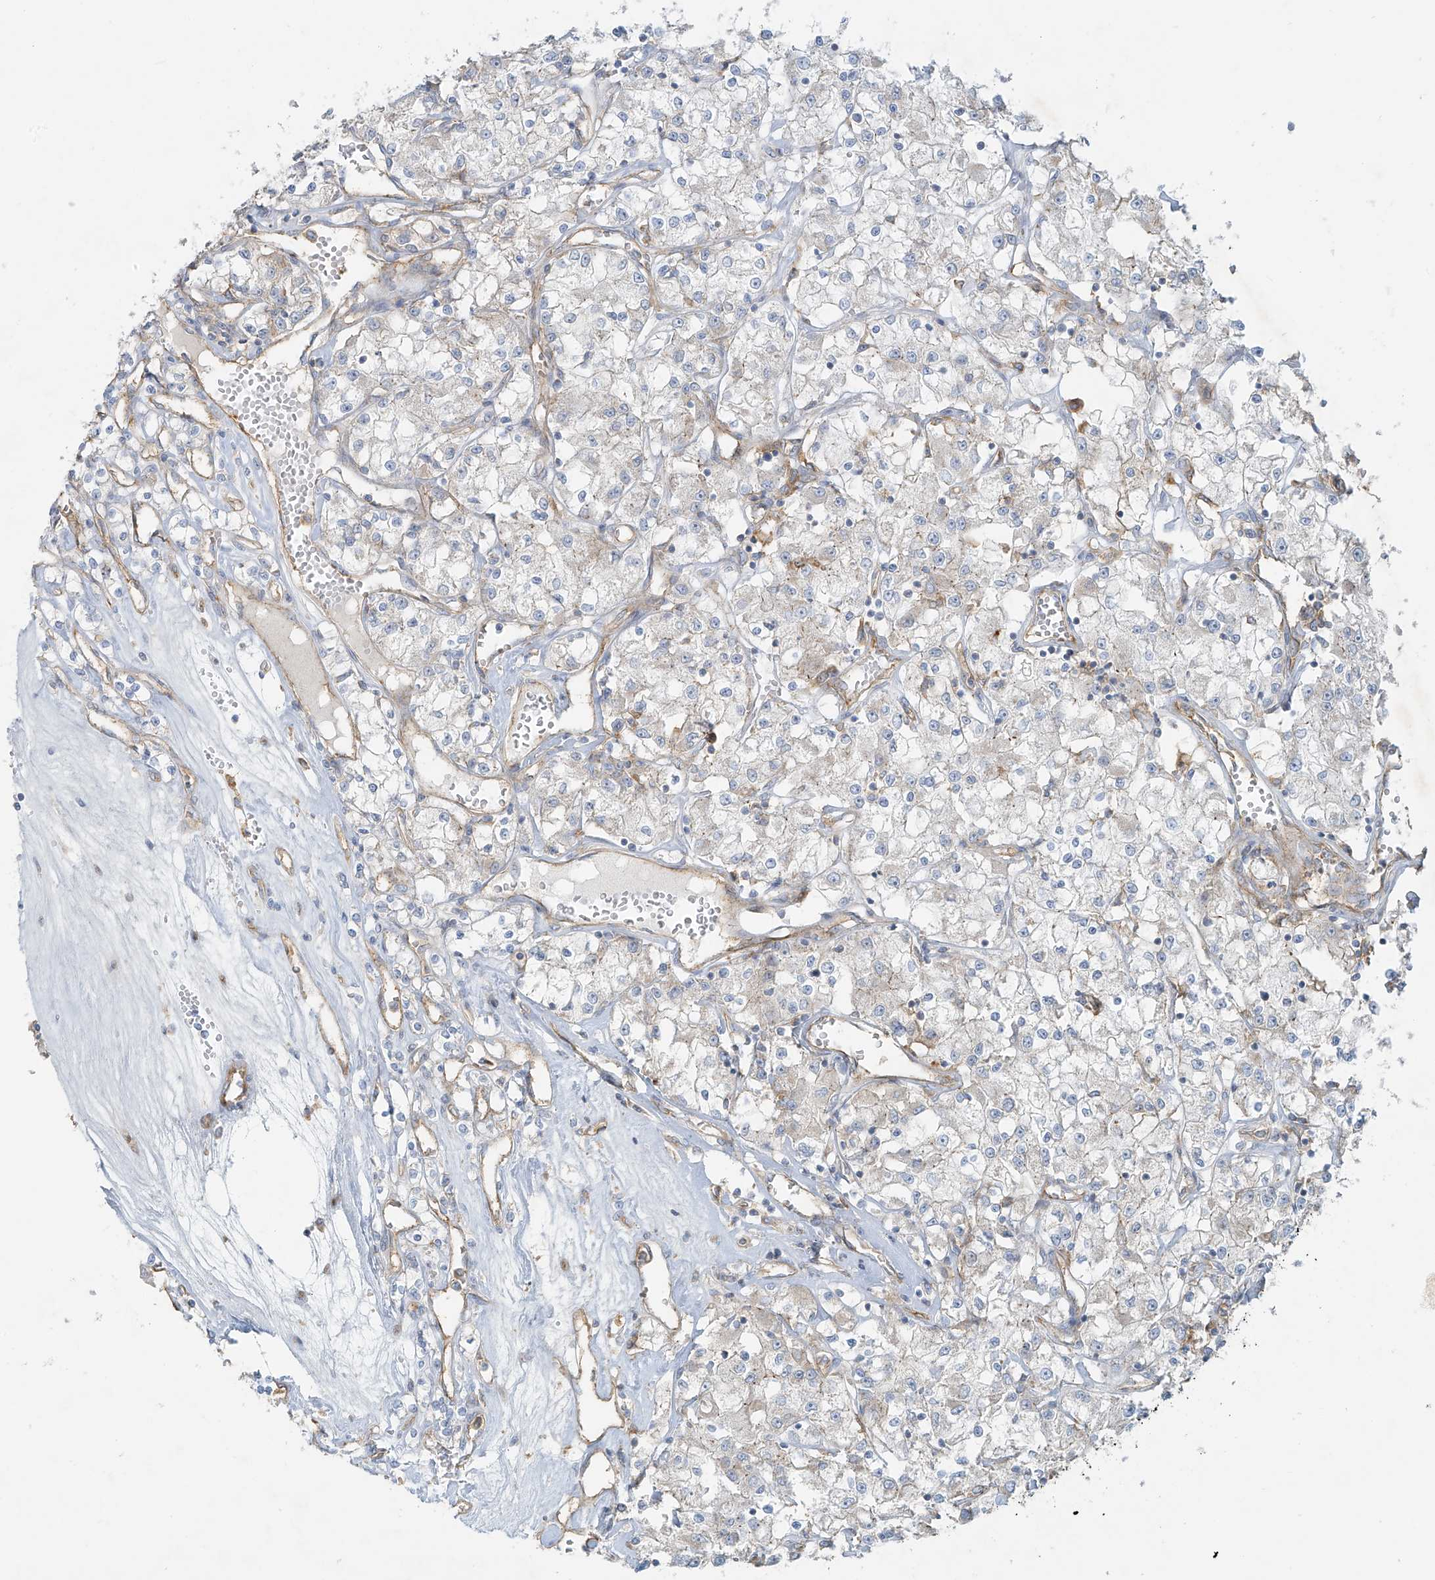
{"staining": {"intensity": "negative", "quantity": "none", "location": "none"}, "tissue": "renal cancer", "cell_type": "Tumor cells", "image_type": "cancer", "snomed": [{"axis": "morphology", "description": "Adenocarcinoma, NOS"}, {"axis": "topography", "description": "Kidney"}], "caption": "The IHC image has no significant positivity in tumor cells of renal cancer tissue.", "gene": "VAMP5", "patient": {"sex": "female", "age": 59}}